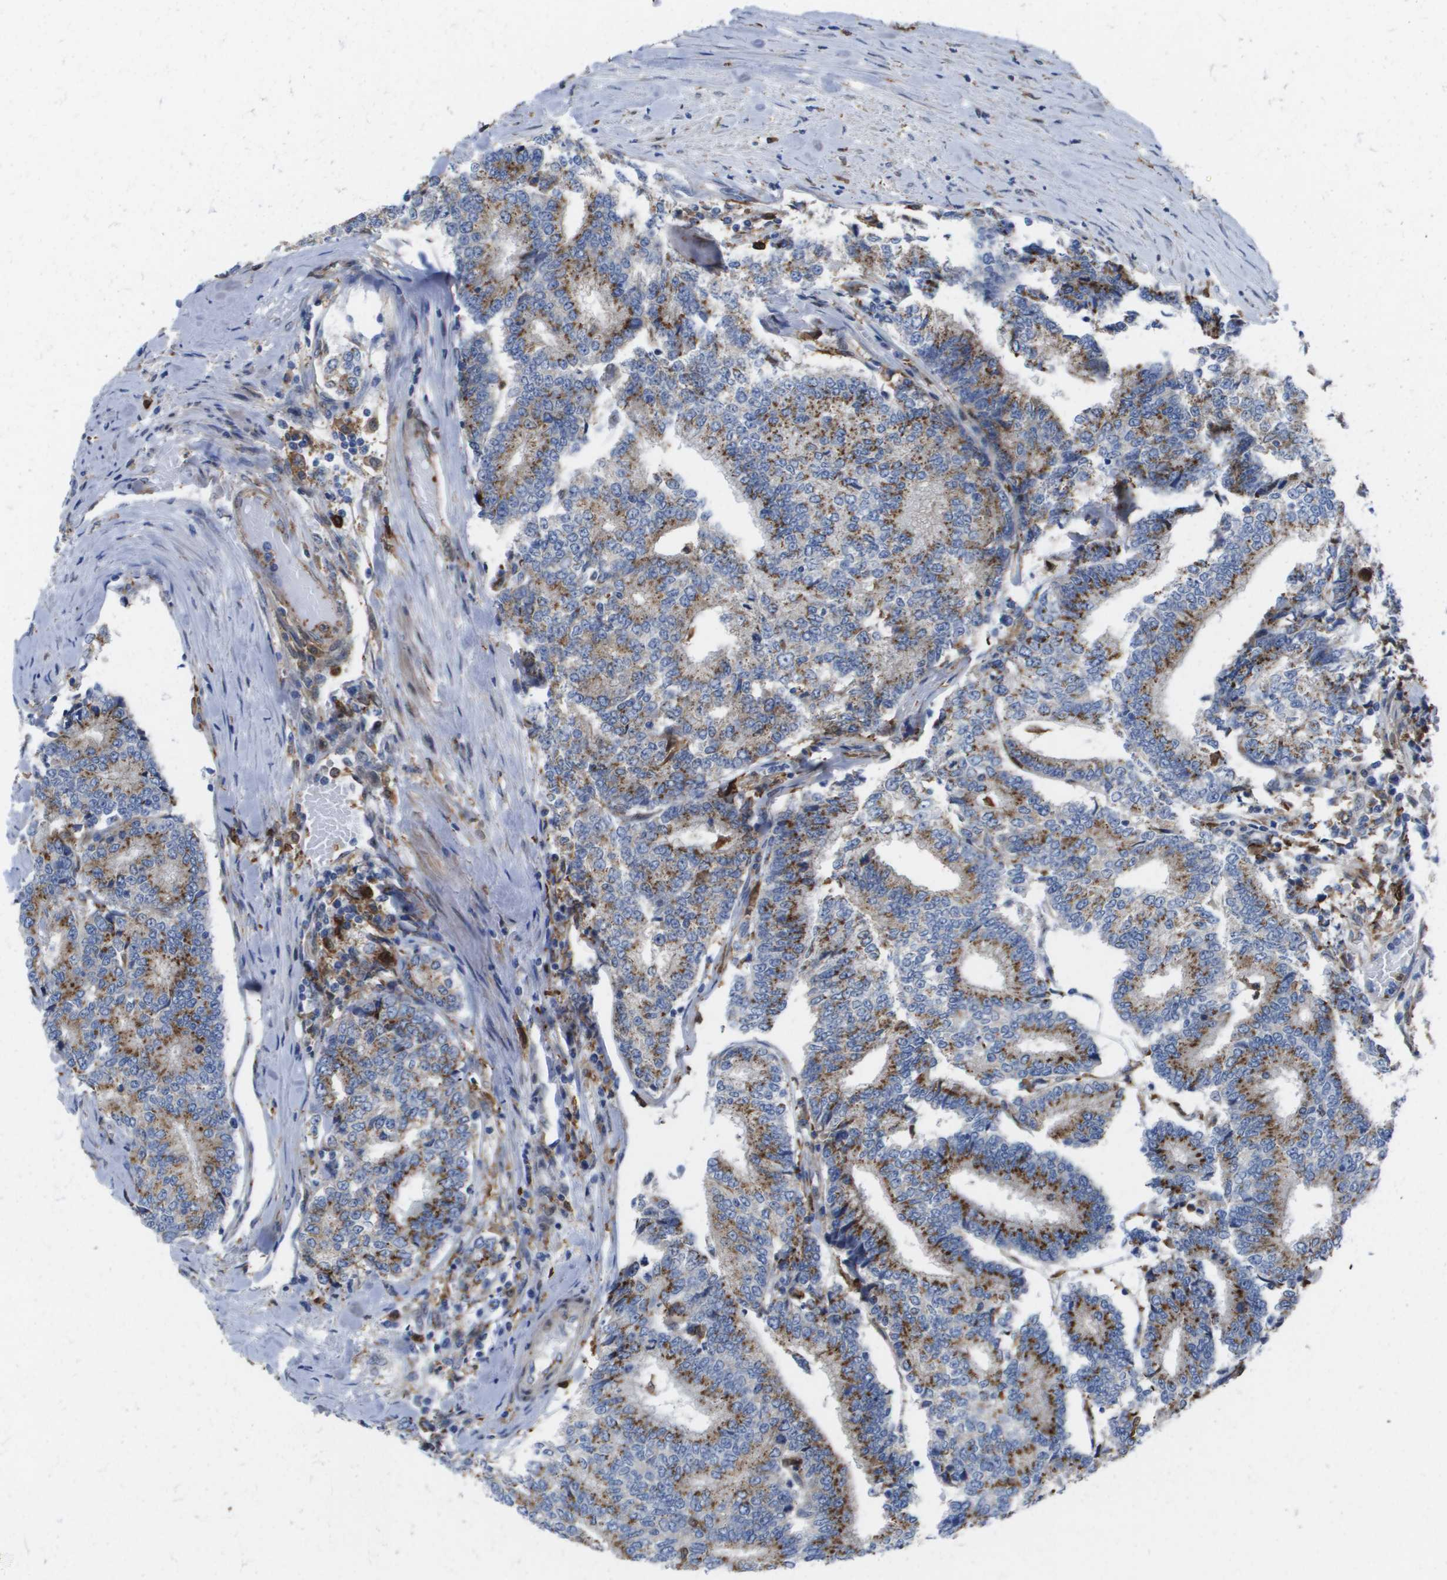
{"staining": {"intensity": "strong", "quantity": ">75%", "location": "cytoplasmic/membranous"}, "tissue": "prostate cancer", "cell_type": "Tumor cells", "image_type": "cancer", "snomed": [{"axis": "morphology", "description": "Normal tissue, NOS"}, {"axis": "morphology", "description": "Adenocarcinoma, High grade"}, {"axis": "topography", "description": "Prostate"}, {"axis": "topography", "description": "Seminal veicle"}], "caption": "Immunohistochemical staining of human prostate adenocarcinoma (high-grade) reveals high levels of strong cytoplasmic/membranous staining in about >75% of tumor cells. The protein is shown in brown color, while the nuclei are stained blue.", "gene": "SLC37A2", "patient": {"sex": "male", "age": 55}}